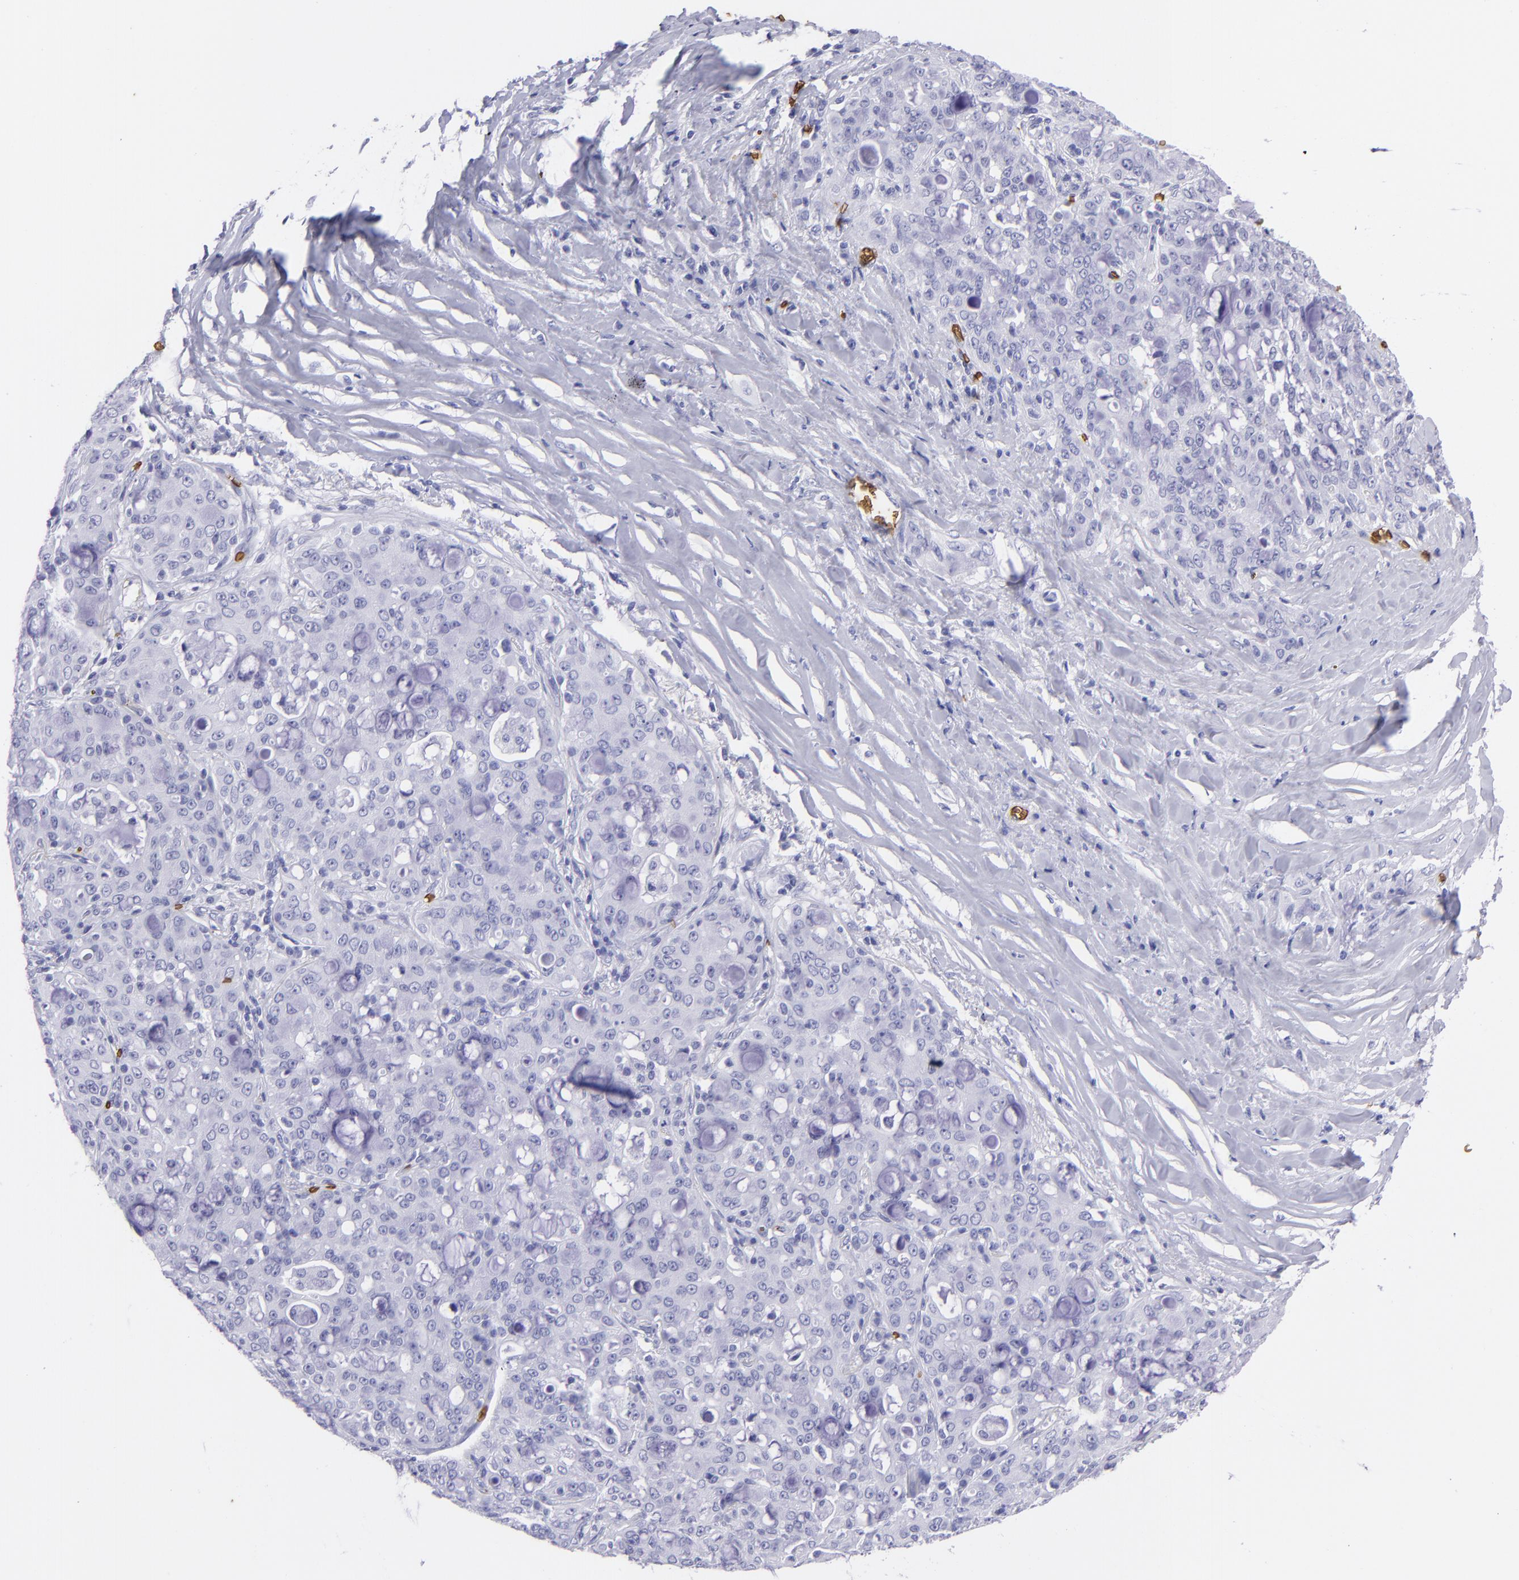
{"staining": {"intensity": "negative", "quantity": "none", "location": "none"}, "tissue": "lung cancer", "cell_type": "Tumor cells", "image_type": "cancer", "snomed": [{"axis": "morphology", "description": "Adenocarcinoma, NOS"}, {"axis": "topography", "description": "Lung"}], "caption": "An image of lung cancer (adenocarcinoma) stained for a protein demonstrates no brown staining in tumor cells. (Brightfield microscopy of DAB (3,3'-diaminobenzidine) immunohistochemistry at high magnification).", "gene": "GYPA", "patient": {"sex": "female", "age": 44}}